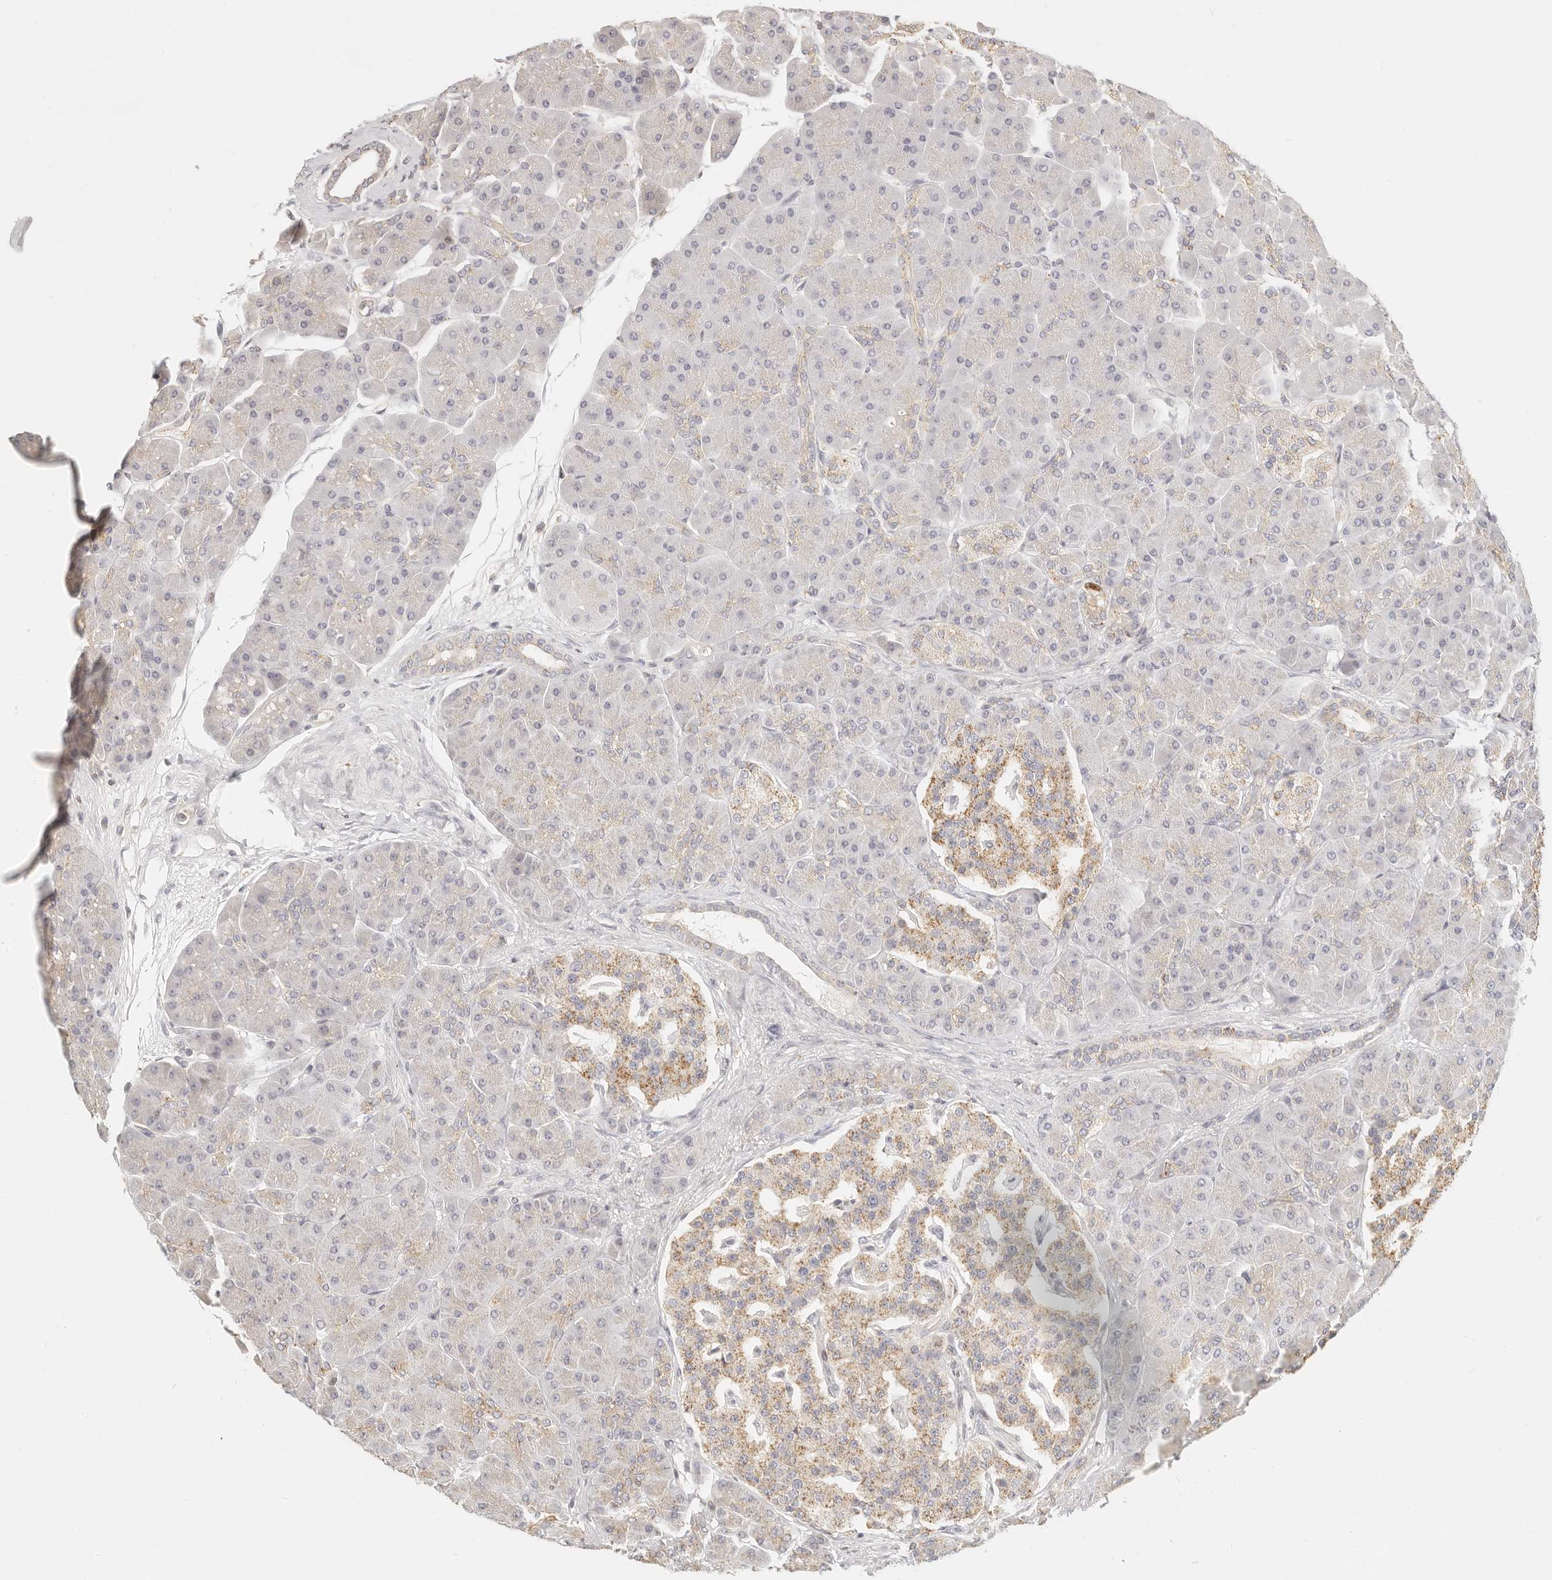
{"staining": {"intensity": "weak", "quantity": "<25%", "location": "cytoplasmic/membranous"}, "tissue": "pancreas", "cell_type": "Exocrine glandular cells", "image_type": "normal", "snomed": [{"axis": "morphology", "description": "Normal tissue, NOS"}, {"axis": "topography", "description": "Pancreas"}], "caption": "Exocrine glandular cells are negative for brown protein staining in normal pancreas. (DAB (3,3'-diaminobenzidine) immunohistochemistry with hematoxylin counter stain).", "gene": "CNMD", "patient": {"sex": "male", "age": 66}}